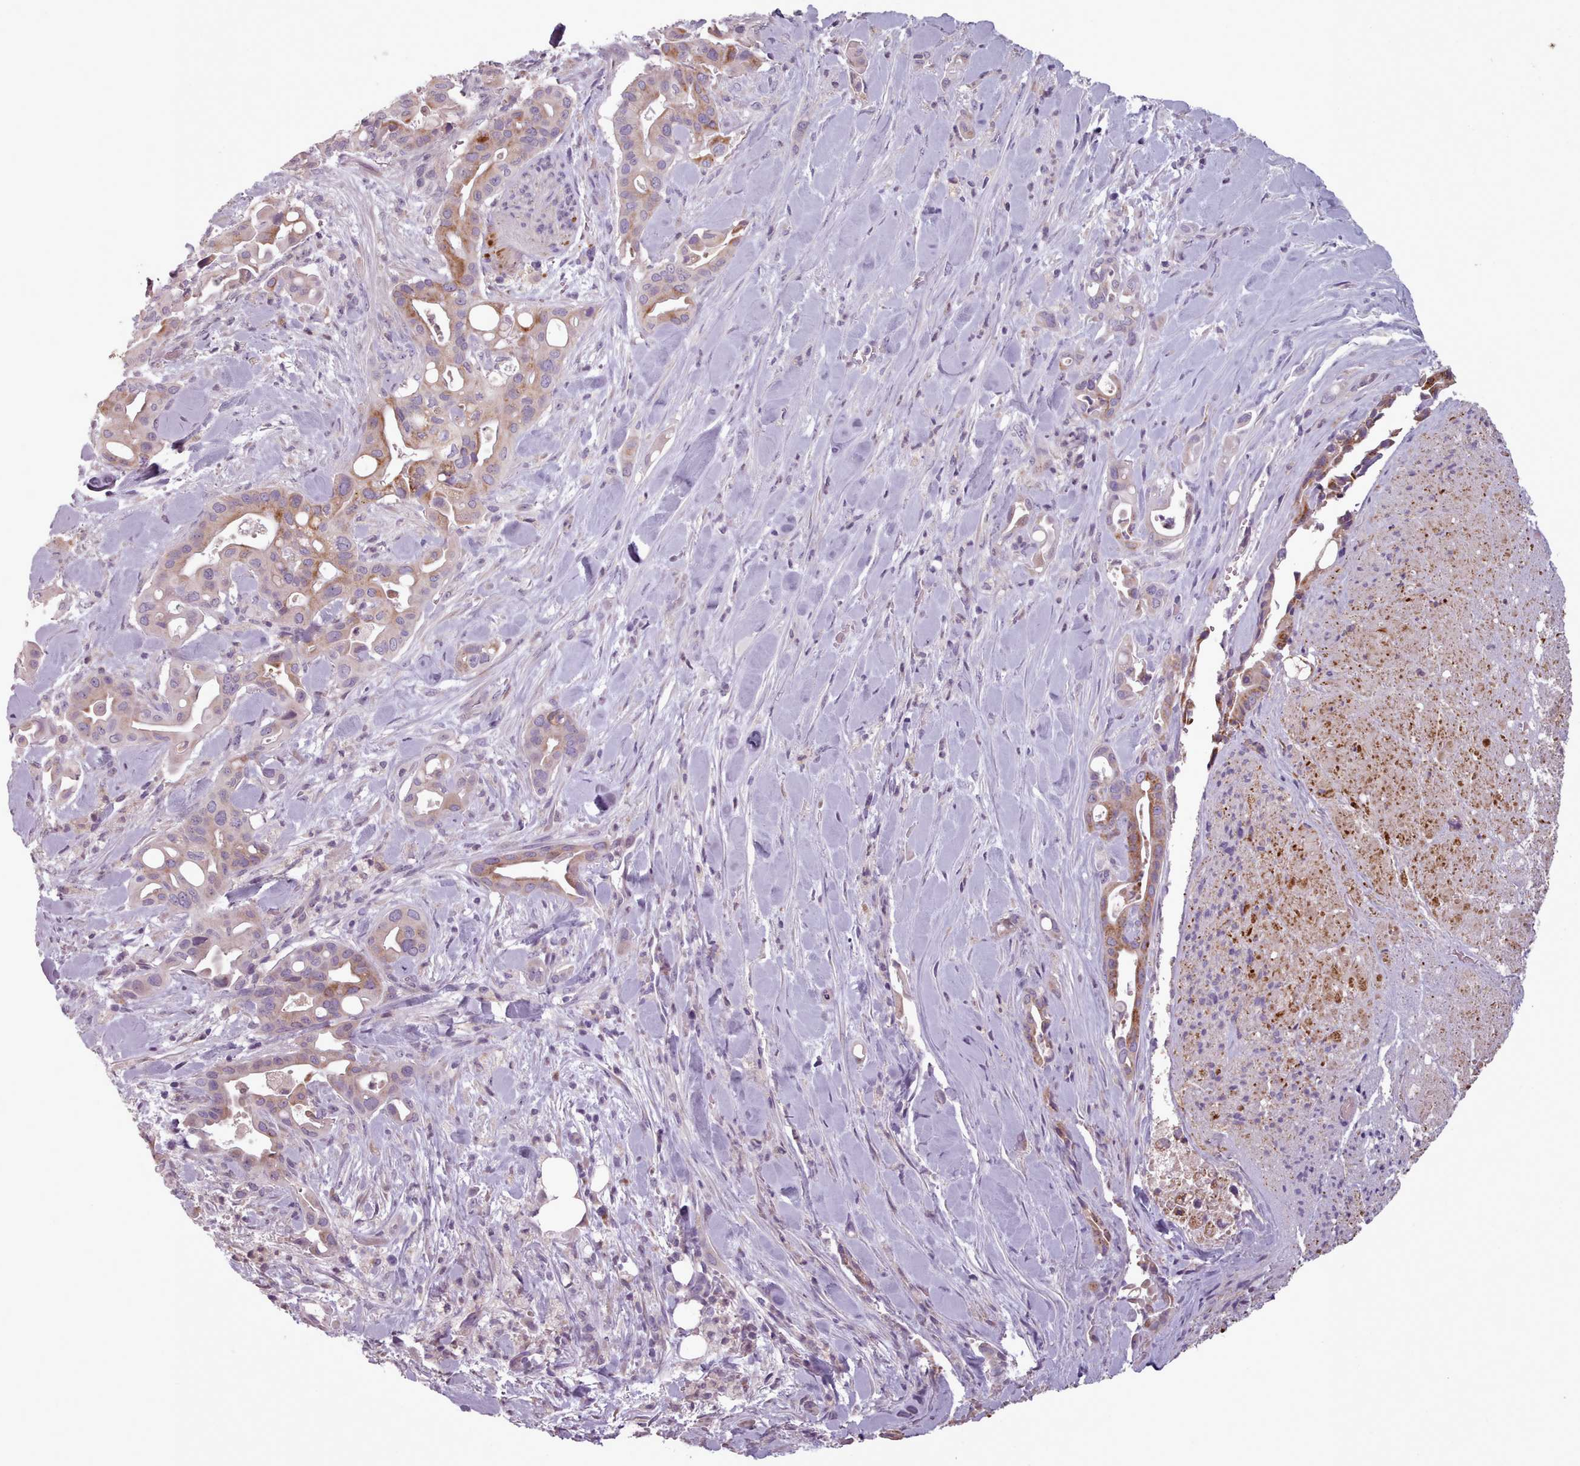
{"staining": {"intensity": "moderate", "quantity": "25%-75%", "location": "cytoplasmic/membranous"}, "tissue": "liver cancer", "cell_type": "Tumor cells", "image_type": "cancer", "snomed": [{"axis": "morphology", "description": "Cholangiocarcinoma"}, {"axis": "topography", "description": "Liver"}], "caption": "DAB (3,3'-diaminobenzidine) immunohistochemical staining of human liver cancer shows moderate cytoplasmic/membranous protein expression in approximately 25%-75% of tumor cells.", "gene": "LAPTM5", "patient": {"sex": "female", "age": 68}}